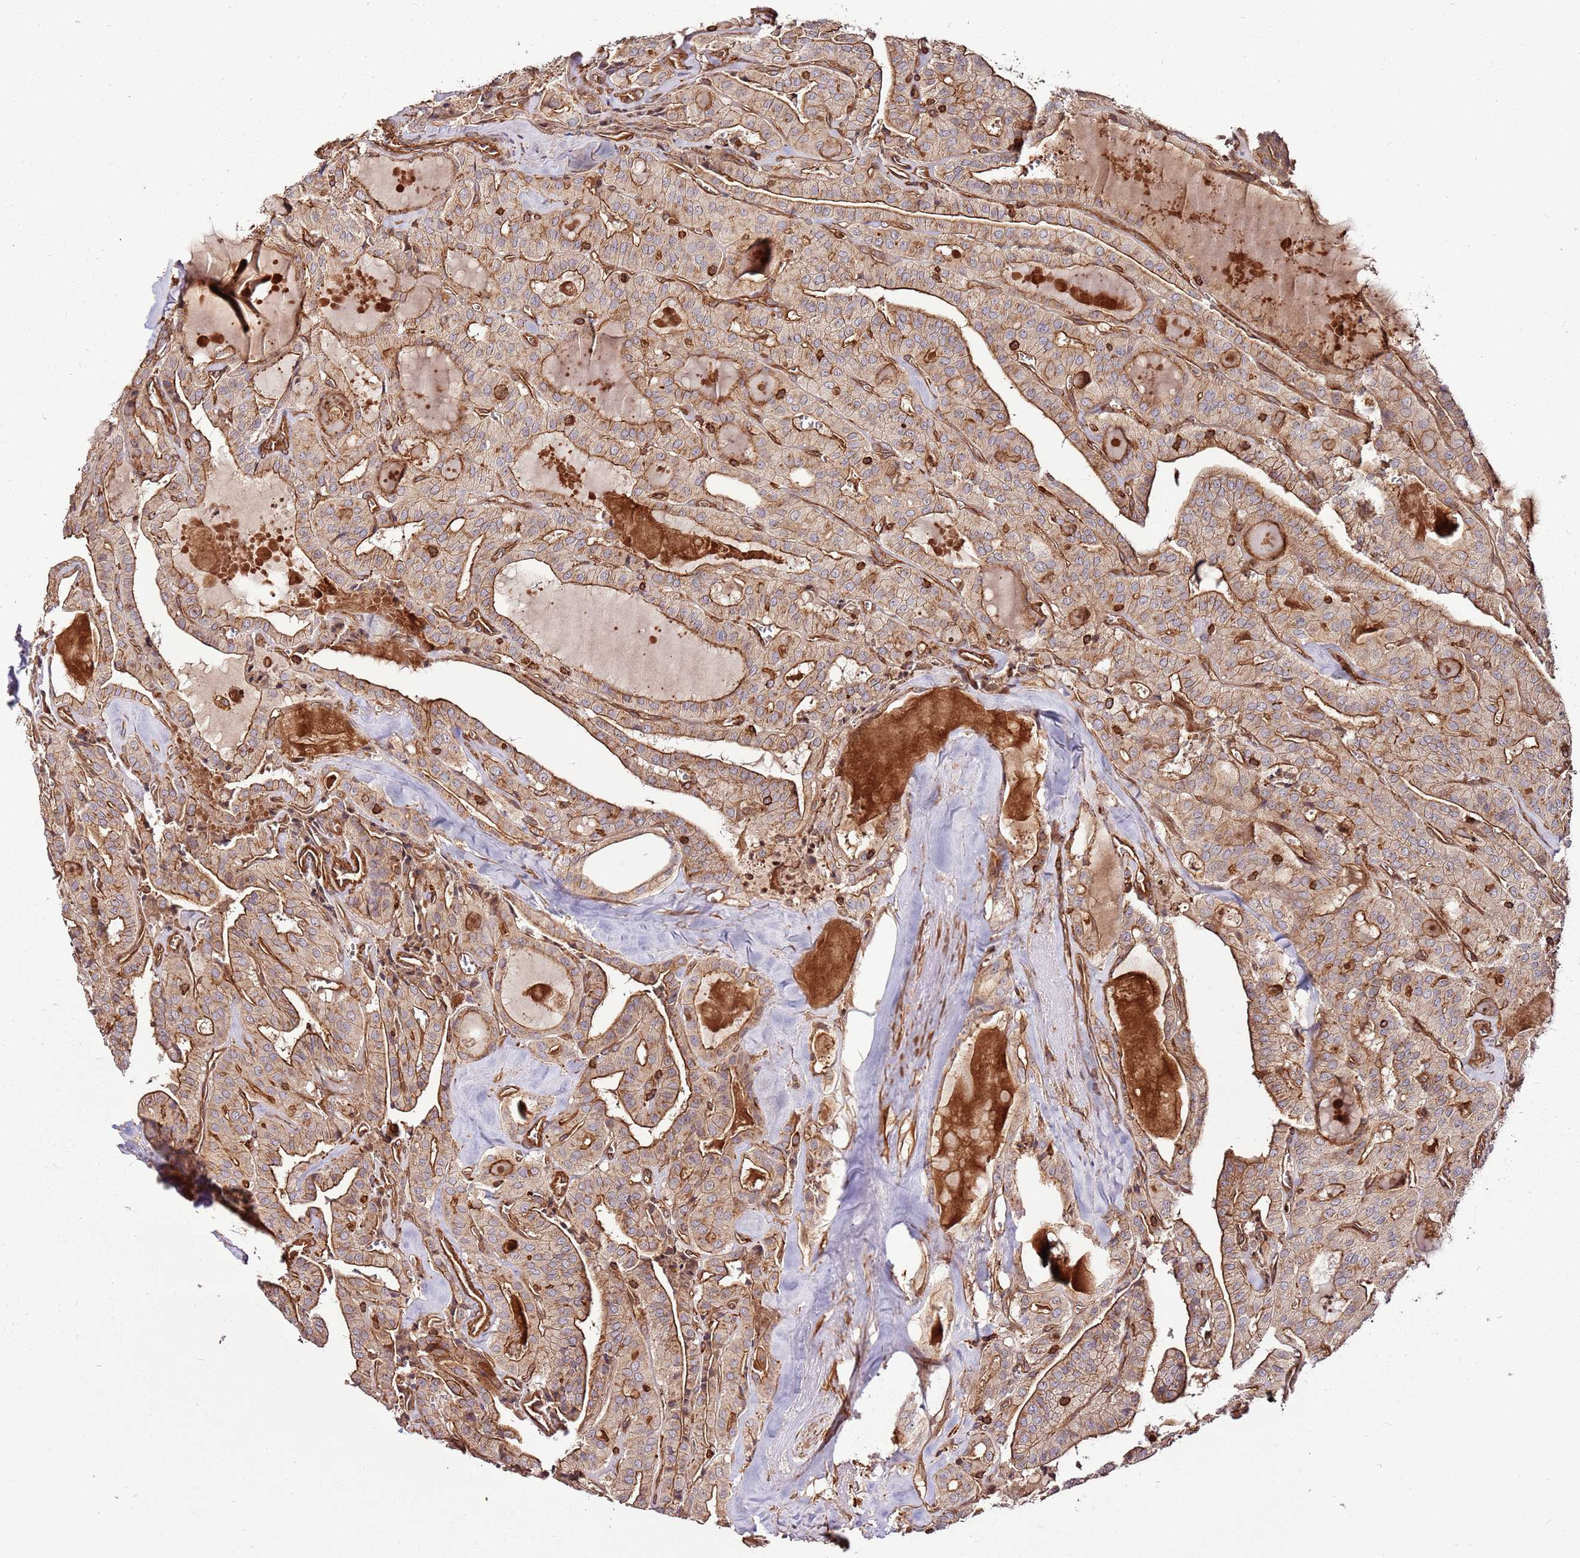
{"staining": {"intensity": "moderate", "quantity": ">75%", "location": "cytoplasmic/membranous"}, "tissue": "thyroid cancer", "cell_type": "Tumor cells", "image_type": "cancer", "snomed": [{"axis": "morphology", "description": "Papillary adenocarcinoma, NOS"}, {"axis": "topography", "description": "Thyroid gland"}], "caption": "The image demonstrates staining of thyroid papillary adenocarcinoma, revealing moderate cytoplasmic/membranous protein staining (brown color) within tumor cells.", "gene": "ACVR2A", "patient": {"sex": "male", "age": 52}}